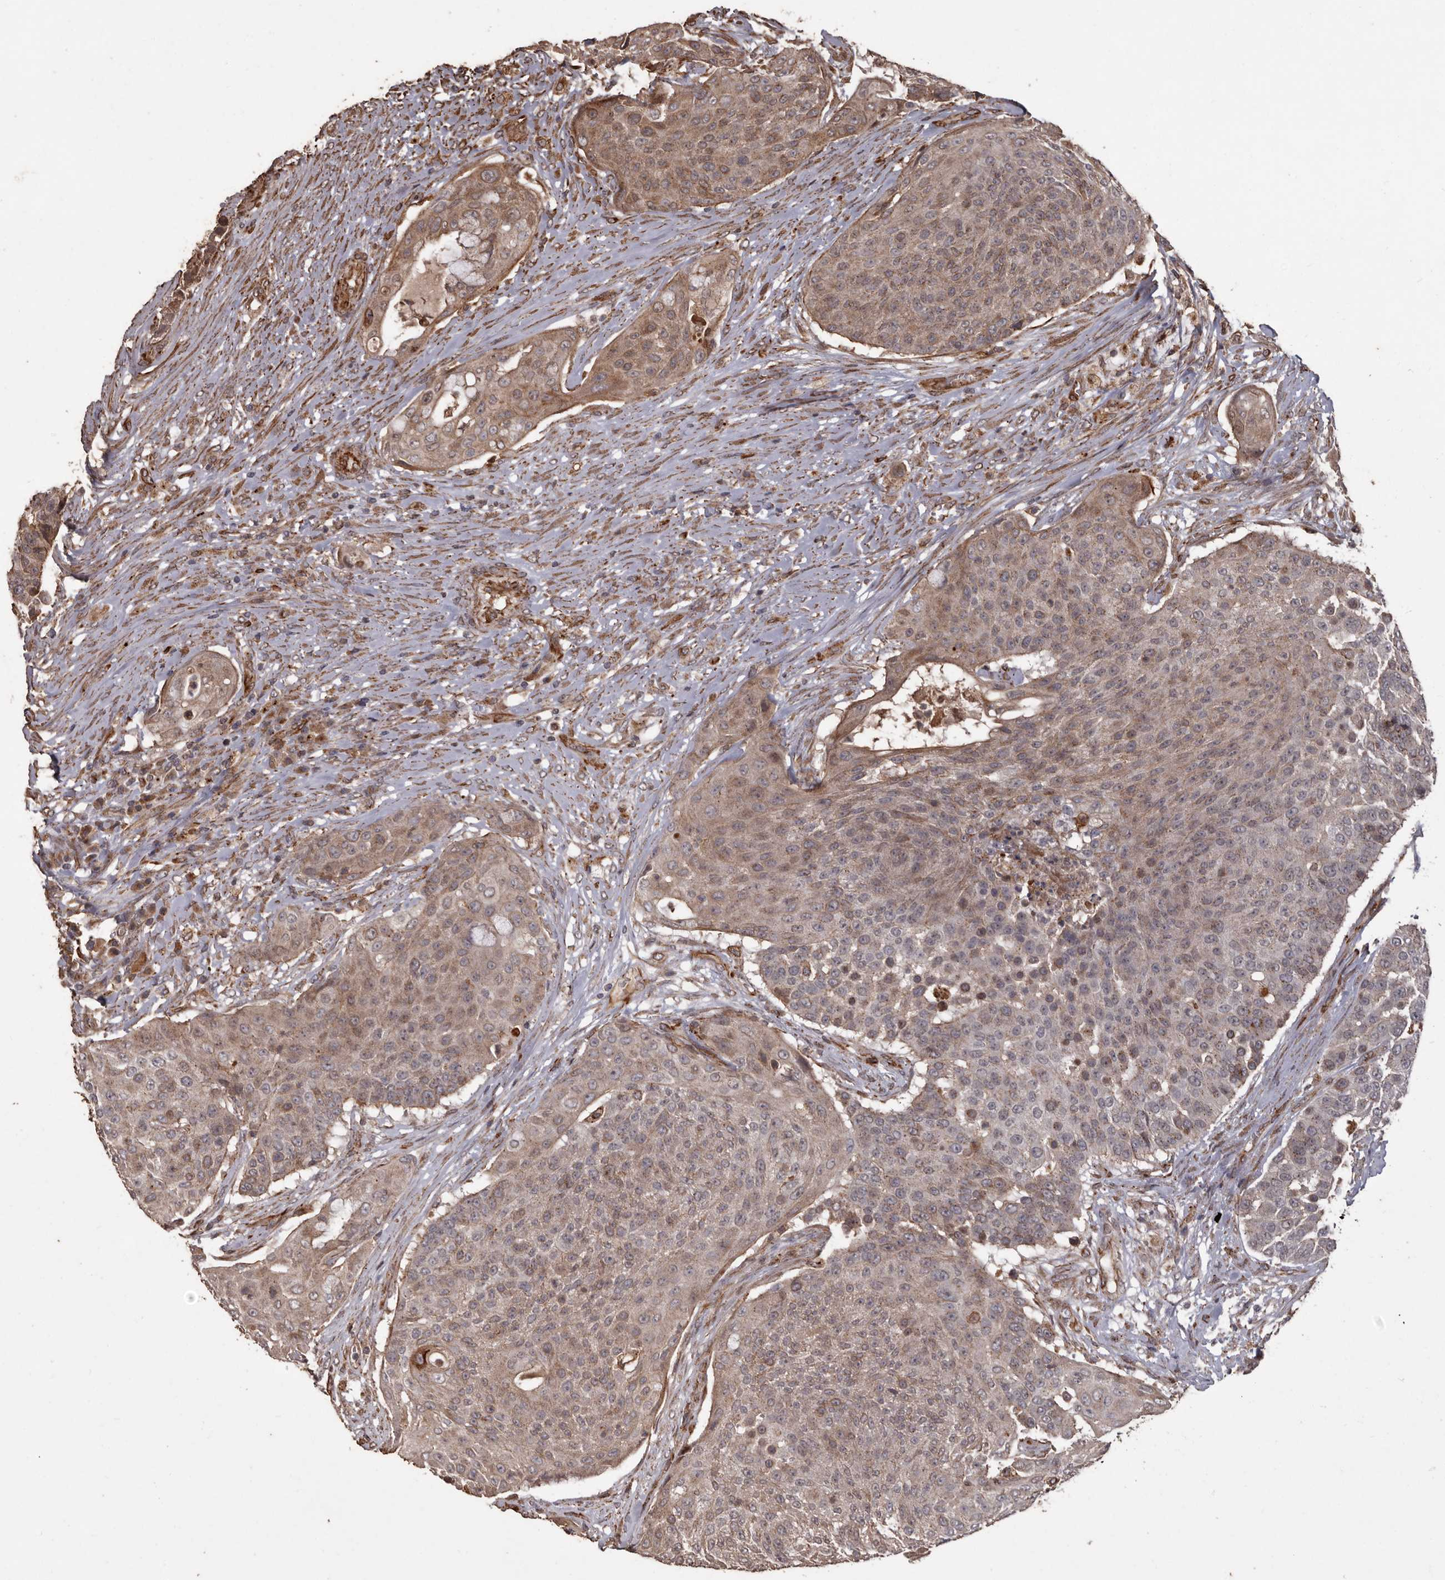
{"staining": {"intensity": "weak", "quantity": ">75%", "location": "cytoplasmic/membranous"}, "tissue": "urothelial cancer", "cell_type": "Tumor cells", "image_type": "cancer", "snomed": [{"axis": "morphology", "description": "Urothelial carcinoma, High grade"}, {"axis": "topography", "description": "Urinary bladder"}], "caption": "IHC of urothelial carcinoma (high-grade) shows low levels of weak cytoplasmic/membranous expression in about >75% of tumor cells.", "gene": "BRAT1", "patient": {"sex": "female", "age": 63}}